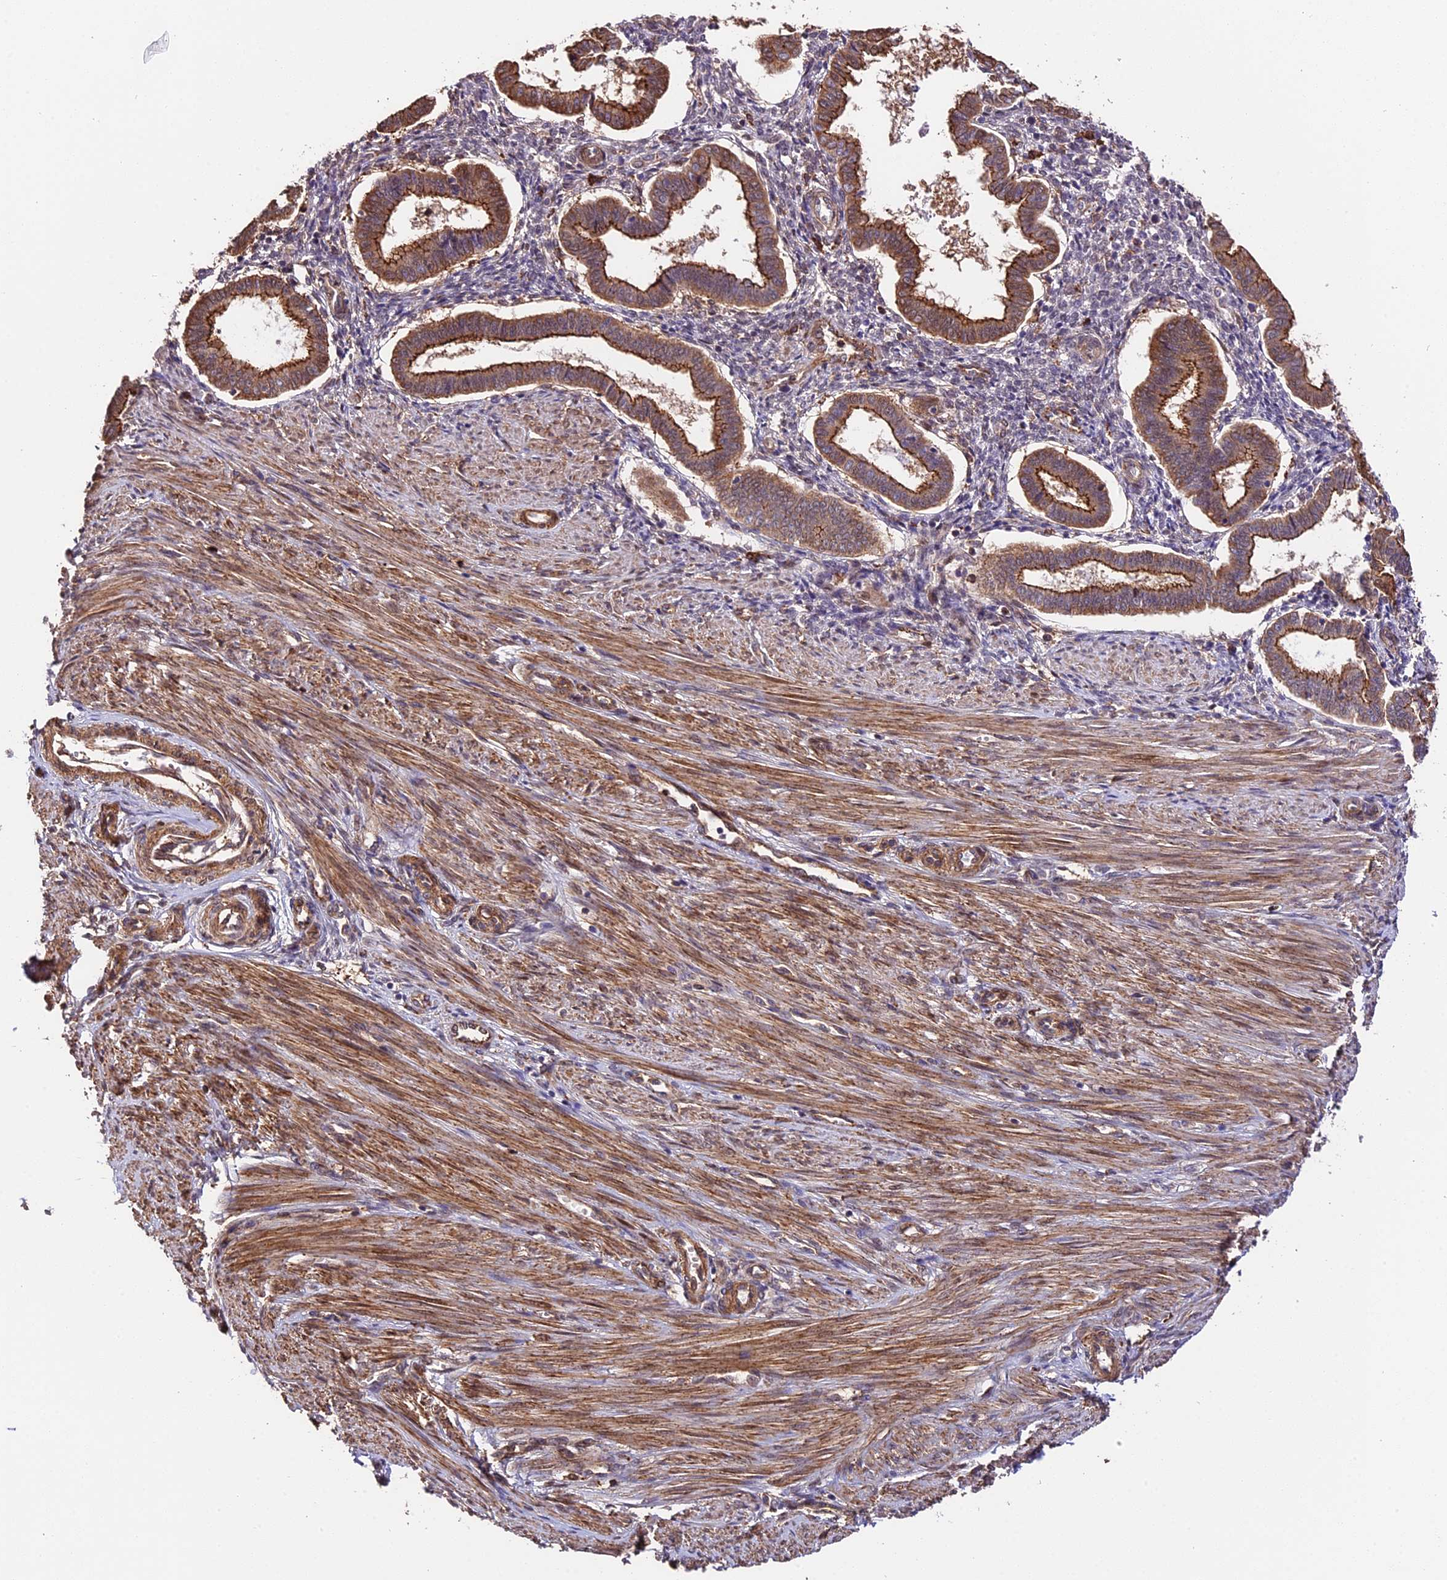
{"staining": {"intensity": "moderate", "quantity": "25%-75%", "location": "cytoplasmic/membranous"}, "tissue": "endometrium", "cell_type": "Cells in endometrial stroma", "image_type": "normal", "snomed": [{"axis": "morphology", "description": "Normal tissue, NOS"}, {"axis": "topography", "description": "Endometrium"}], "caption": "Unremarkable endometrium demonstrates moderate cytoplasmic/membranous staining in about 25%-75% of cells in endometrial stroma (Brightfield microscopy of DAB IHC at high magnification)..", "gene": "HERPUD1", "patient": {"sex": "female", "age": 24}}